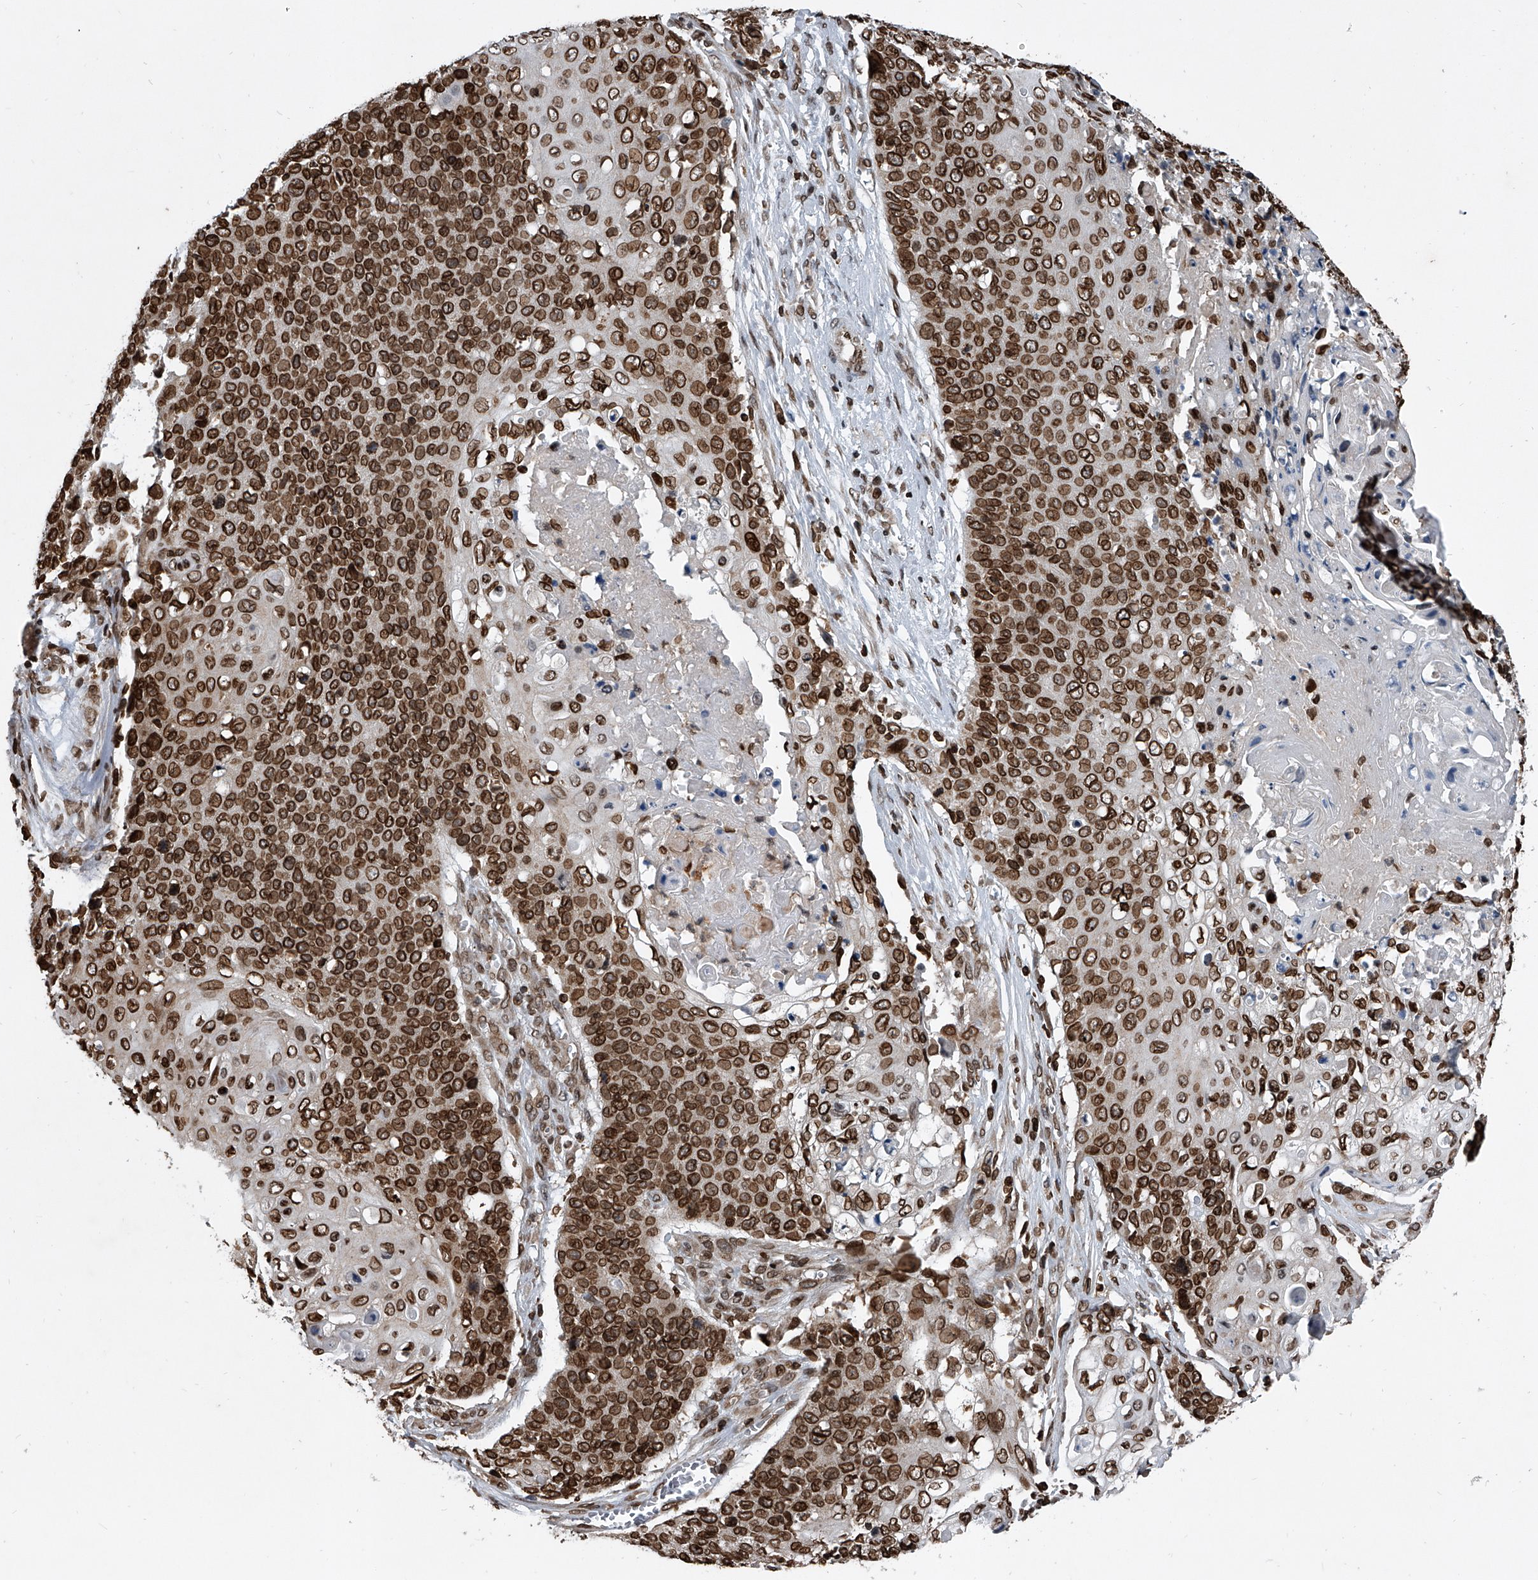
{"staining": {"intensity": "strong", "quantity": ">75%", "location": "cytoplasmic/membranous,nuclear"}, "tissue": "cervical cancer", "cell_type": "Tumor cells", "image_type": "cancer", "snomed": [{"axis": "morphology", "description": "Squamous cell carcinoma, NOS"}, {"axis": "topography", "description": "Cervix"}], "caption": "IHC histopathology image of human cervical cancer (squamous cell carcinoma) stained for a protein (brown), which displays high levels of strong cytoplasmic/membranous and nuclear expression in approximately >75% of tumor cells.", "gene": "PHF20", "patient": {"sex": "female", "age": 39}}